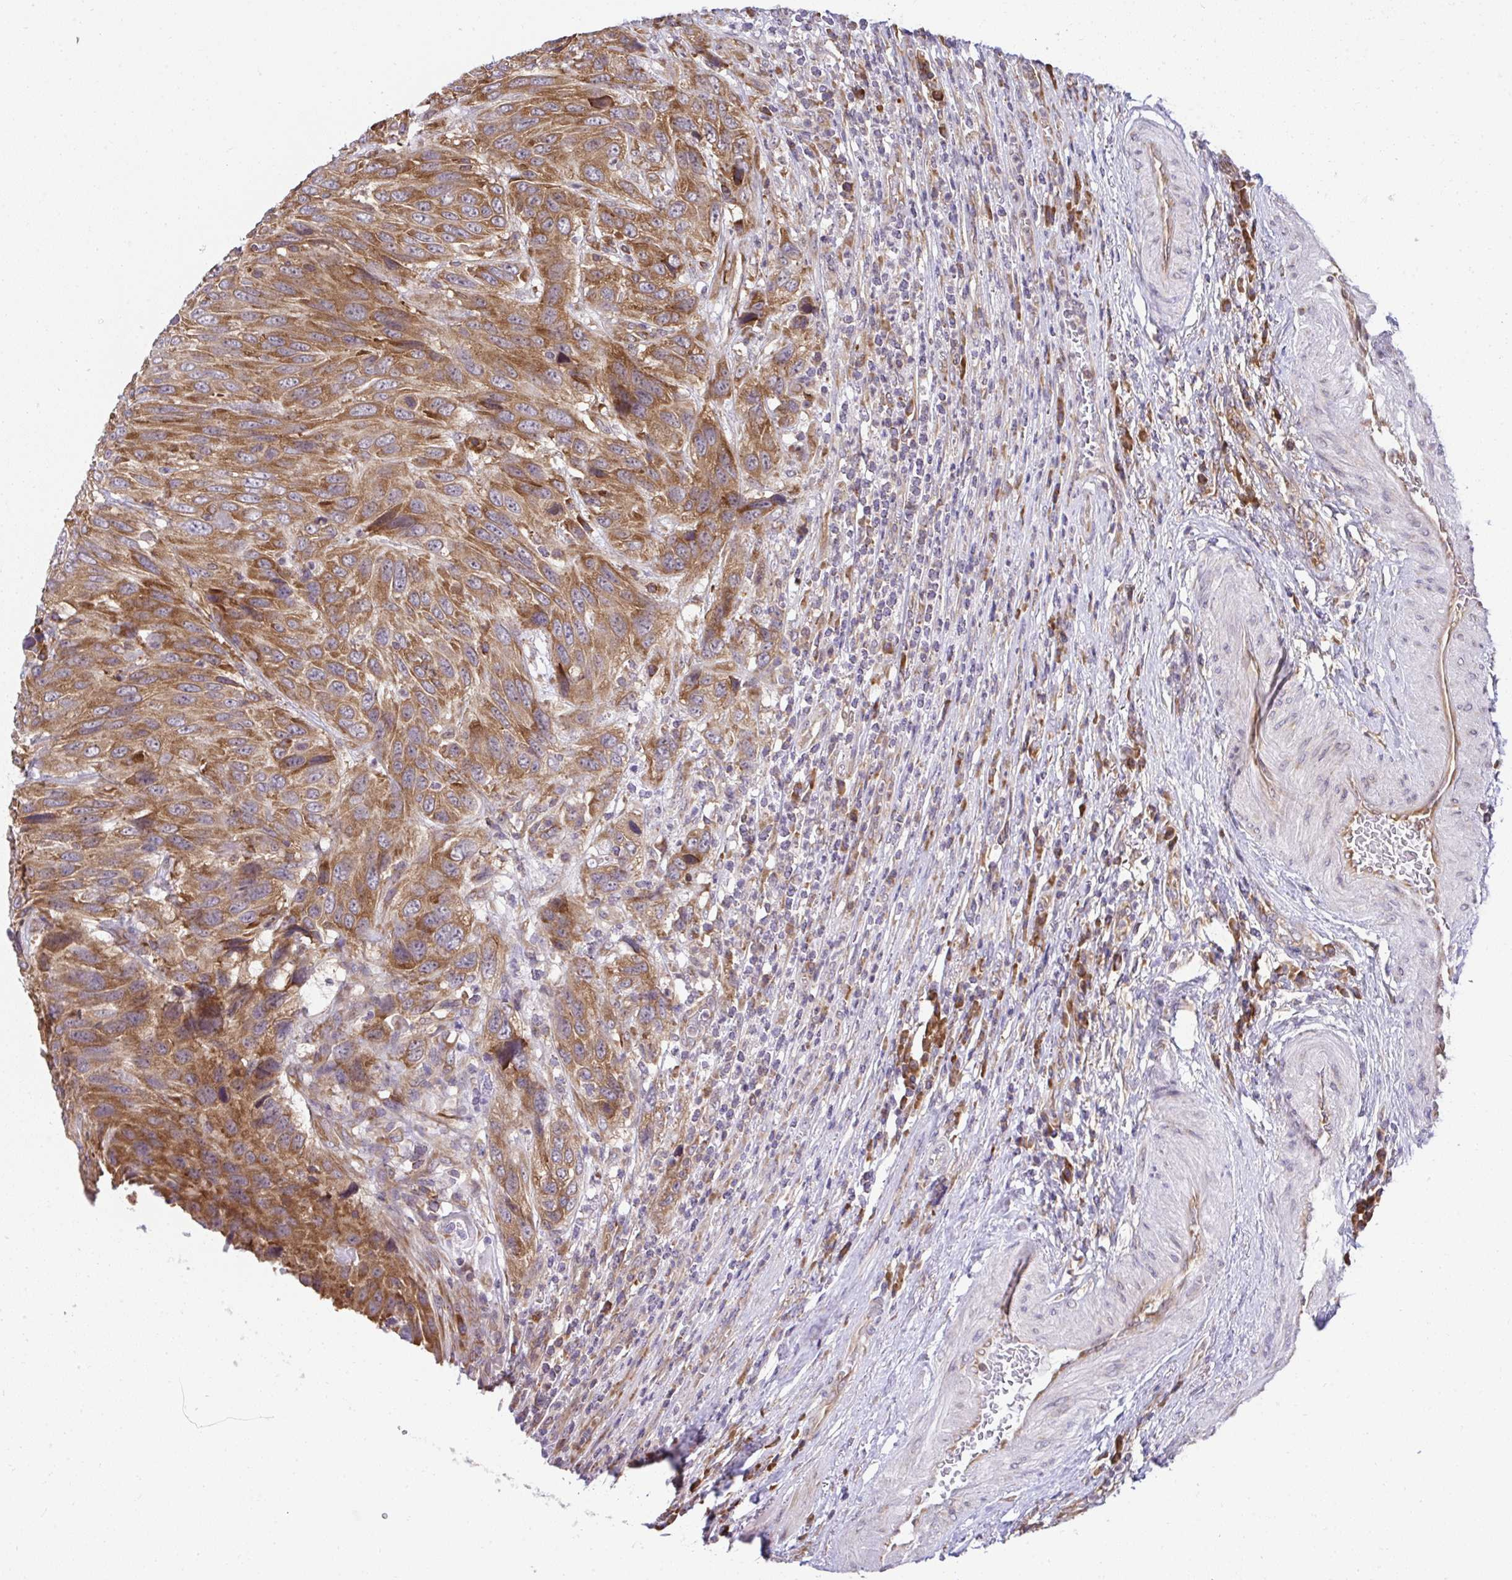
{"staining": {"intensity": "moderate", "quantity": ">75%", "location": "cytoplasmic/membranous"}, "tissue": "urothelial cancer", "cell_type": "Tumor cells", "image_type": "cancer", "snomed": [{"axis": "morphology", "description": "Urothelial carcinoma, High grade"}, {"axis": "topography", "description": "Urinary bladder"}], "caption": "Moderate cytoplasmic/membranous staining for a protein is identified in about >75% of tumor cells of urothelial cancer using immunohistochemistry (IHC).", "gene": "RPS7", "patient": {"sex": "female", "age": 70}}